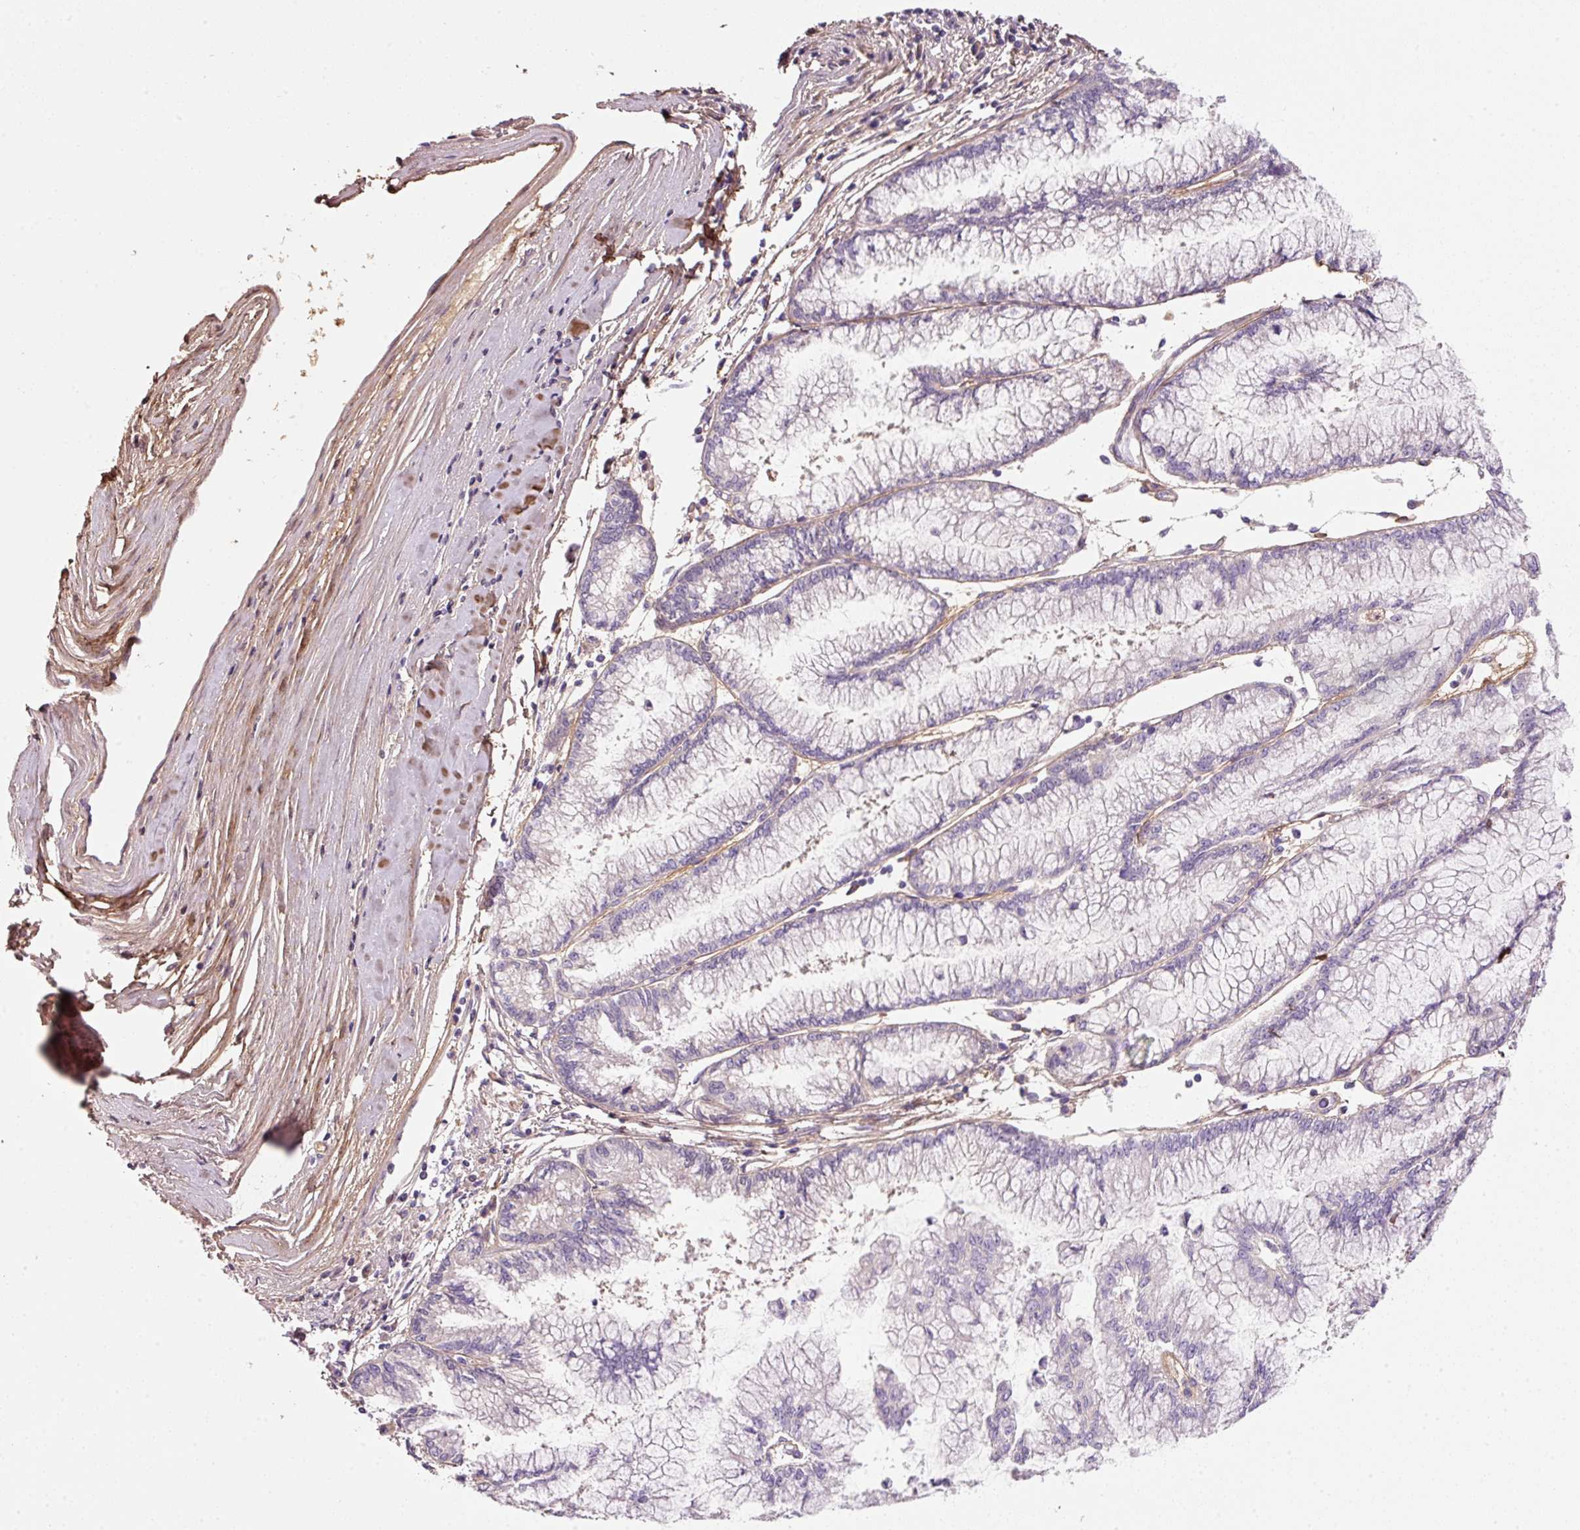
{"staining": {"intensity": "negative", "quantity": "none", "location": "none"}, "tissue": "pancreatic cancer", "cell_type": "Tumor cells", "image_type": "cancer", "snomed": [{"axis": "morphology", "description": "Adenocarcinoma, NOS"}, {"axis": "topography", "description": "Pancreas"}], "caption": "High magnification brightfield microscopy of pancreatic adenocarcinoma stained with DAB (3,3'-diaminobenzidine) (brown) and counterstained with hematoxylin (blue): tumor cells show no significant staining.", "gene": "SOS2", "patient": {"sex": "male", "age": 73}}